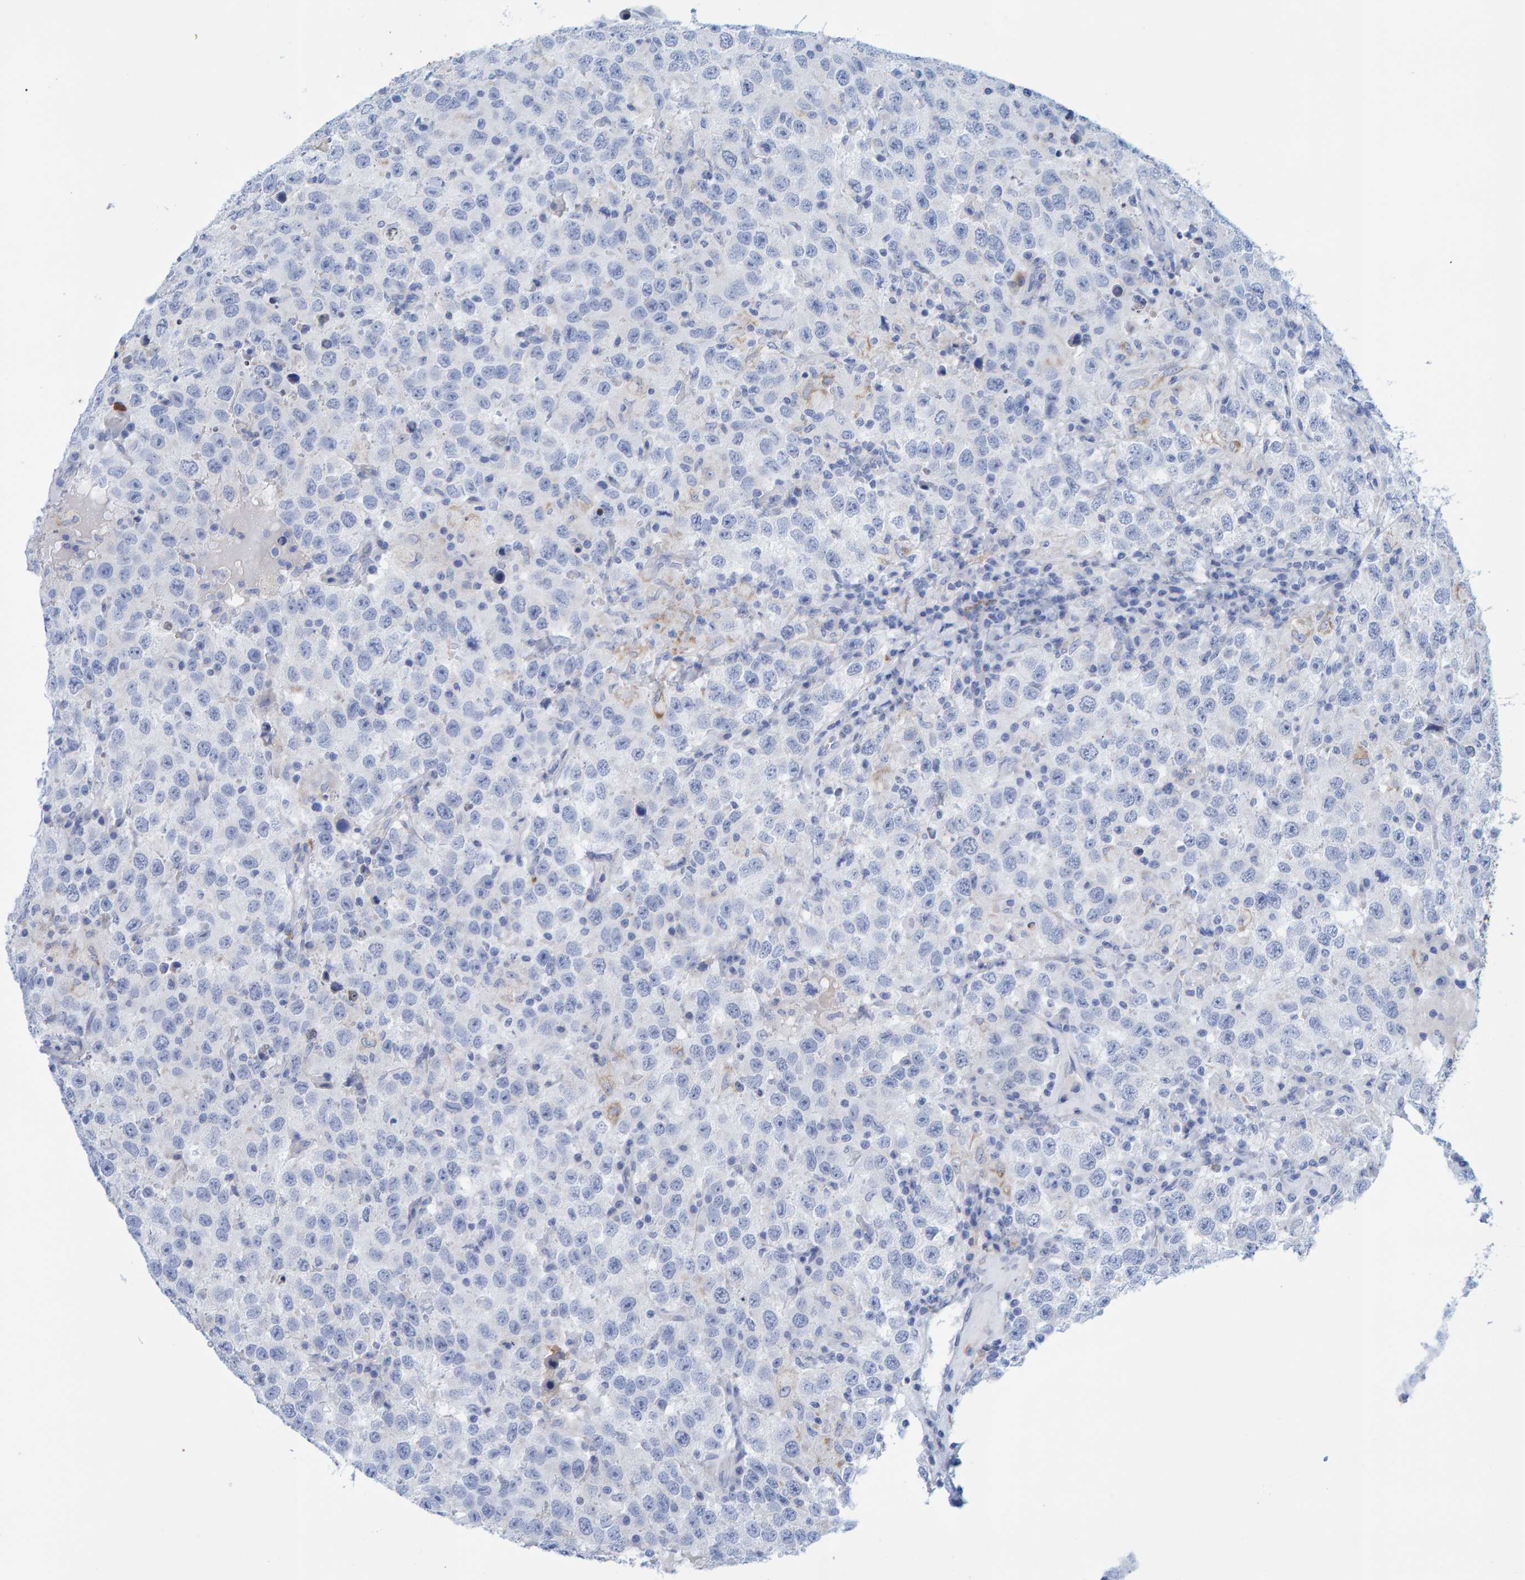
{"staining": {"intensity": "negative", "quantity": "none", "location": "none"}, "tissue": "testis cancer", "cell_type": "Tumor cells", "image_type": "cancer", "snomed": [{"axis": "morphology", "description": "Seminoma, NOS"}, {"axis": "topography", "description": "Testis"}], "caption": "A high-resolution micrograph shows immunohistochemistry (IHC) staining of testis seminoma, which demonstrates no significant staining in tumor cells.", "gene": "JAKMIP3", "patient": {"sex": "male", "age": 41}}